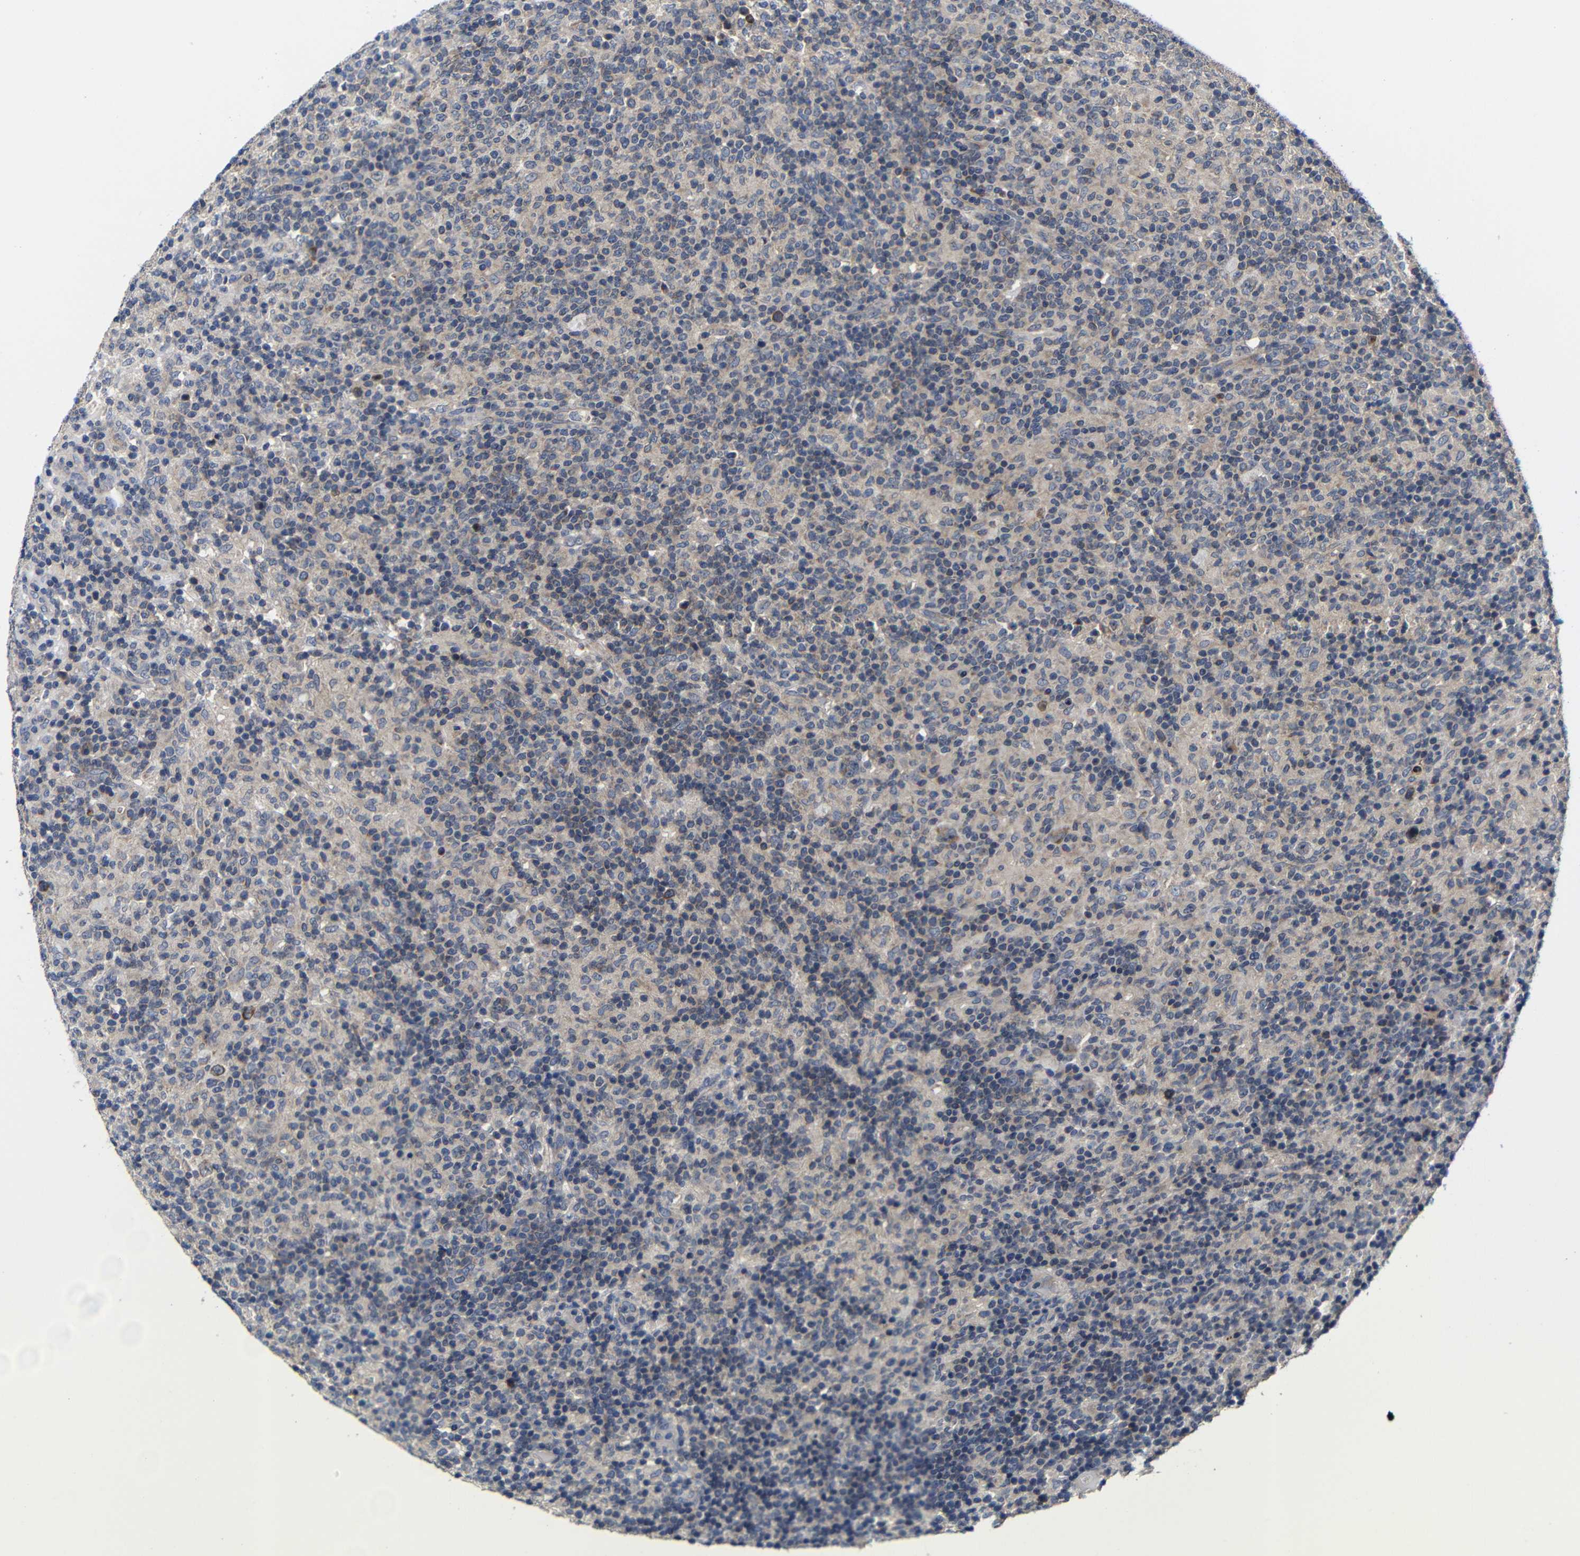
{"staining": {"intensity": "negative", "quantity": "none", "location": "none"}, "tissue": "lymphoma", "cell_type": "Tumor cells", "image_type": "cancer", "snomed": [{"axis": "morphology", "description": "Hodgkin's disease, NOS"}, {"axis": "topography", "description": "Lymph node"}], "caption": "This is a micrograph of IHC staining of Hodgkin's disease, which shows no positivity in tumor cells.", "gene": "LPAR5", "patient": {"sex": "male", "age": 70}}